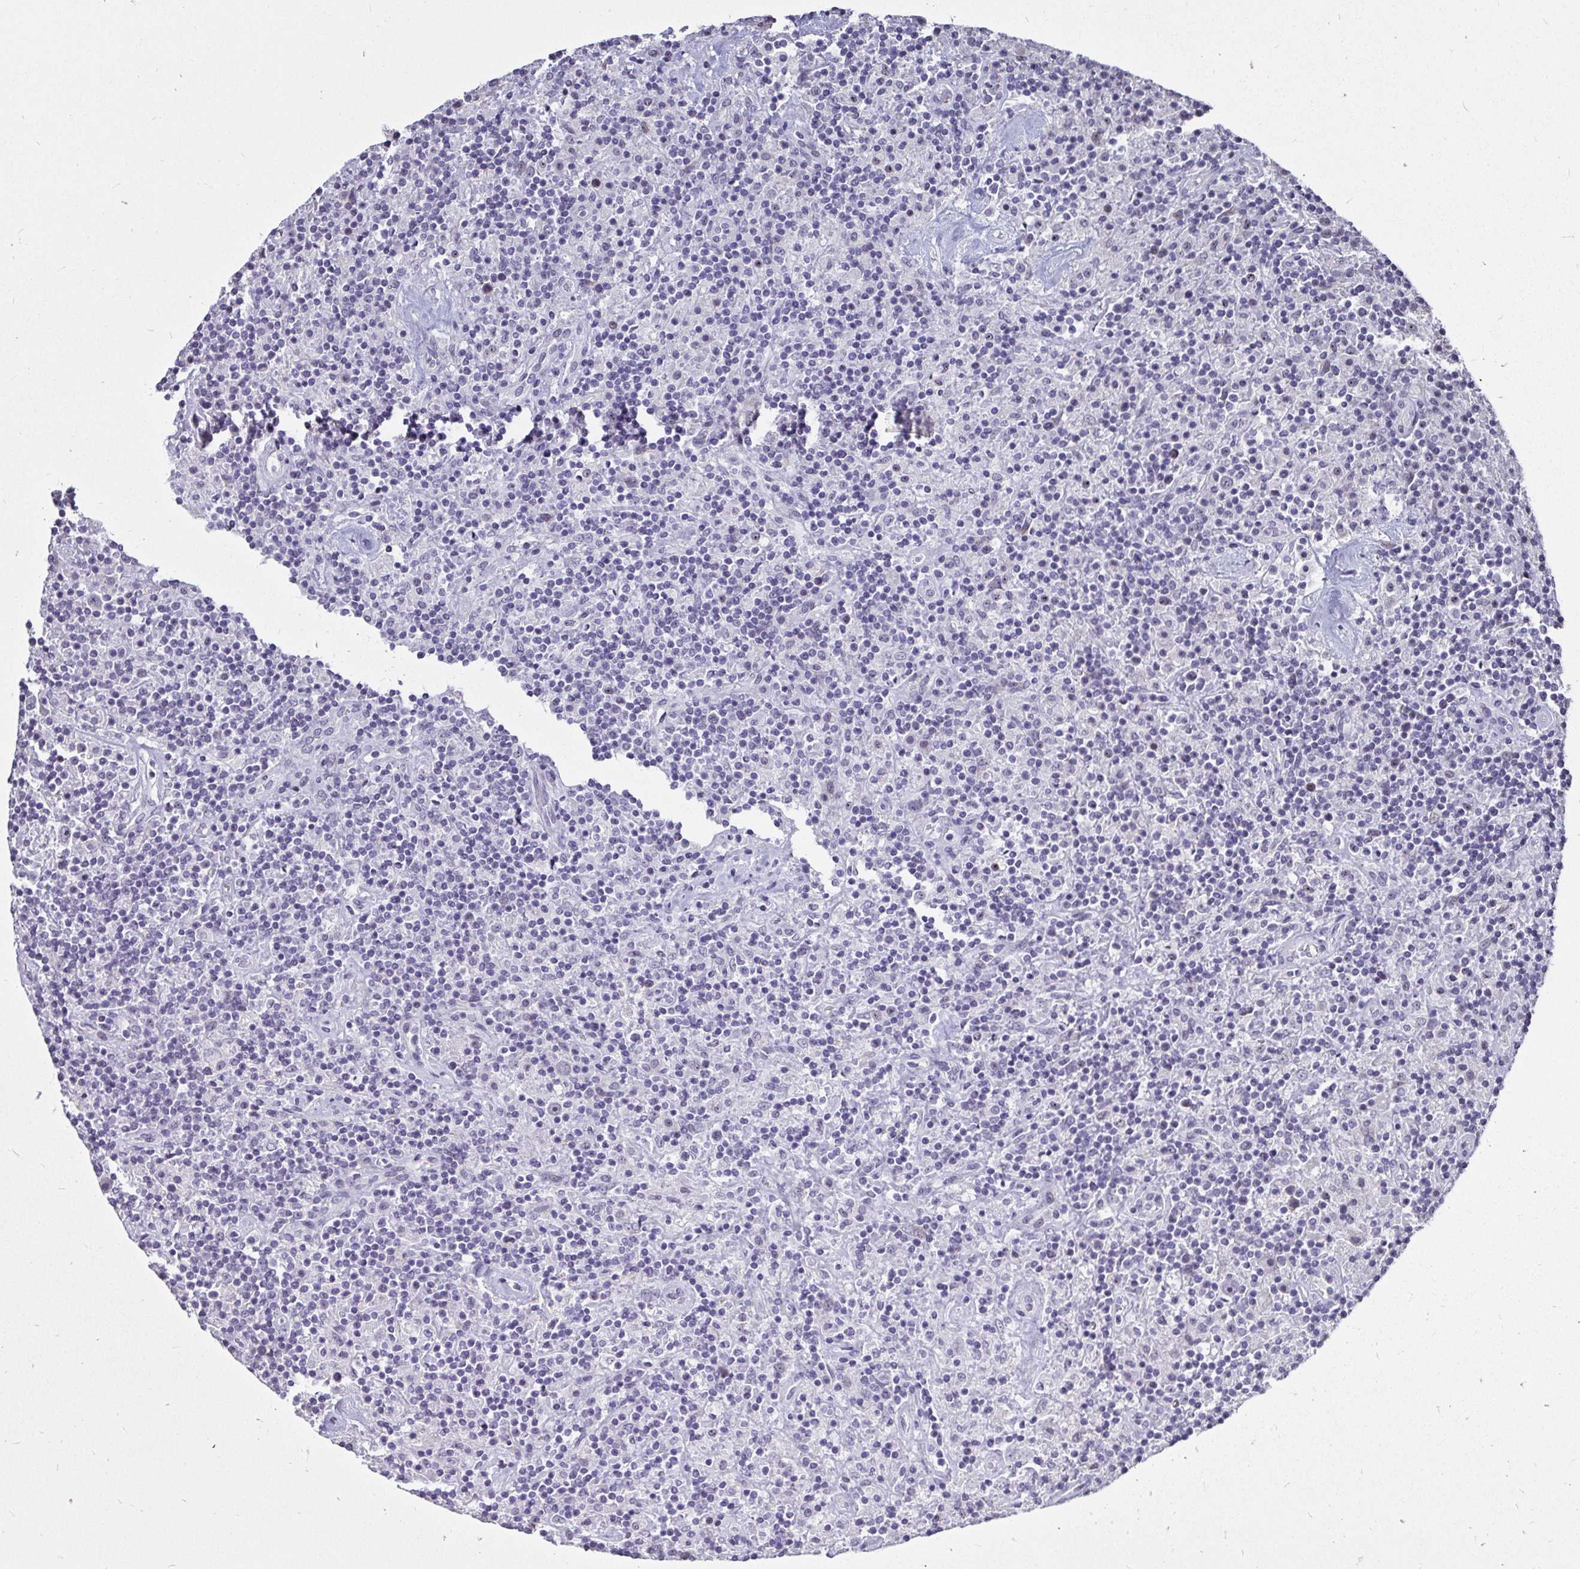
{"staining": {"intensity": "moderate", "quantity": ">75%", "location": "nuclear"}, "tissue": "lymphoma", "cell_type": "Tumor cells", "image_type": "cancer", "snomed": [{"axis": "morphology", "description": "Hodgkin's disease, NOS"}, {"axis": "topography", "description": "Thymus, NOS"}], "caption": "Hodgkin's disease stained with DAB (3,3'-diaminobenzidine) immunohistochemistry (IHC) displays medium levels of moderate nuclear positivity in about >75% of tumor cells.", "gene": "ANLN", "patient": {"sex": "female", "age": 17}}